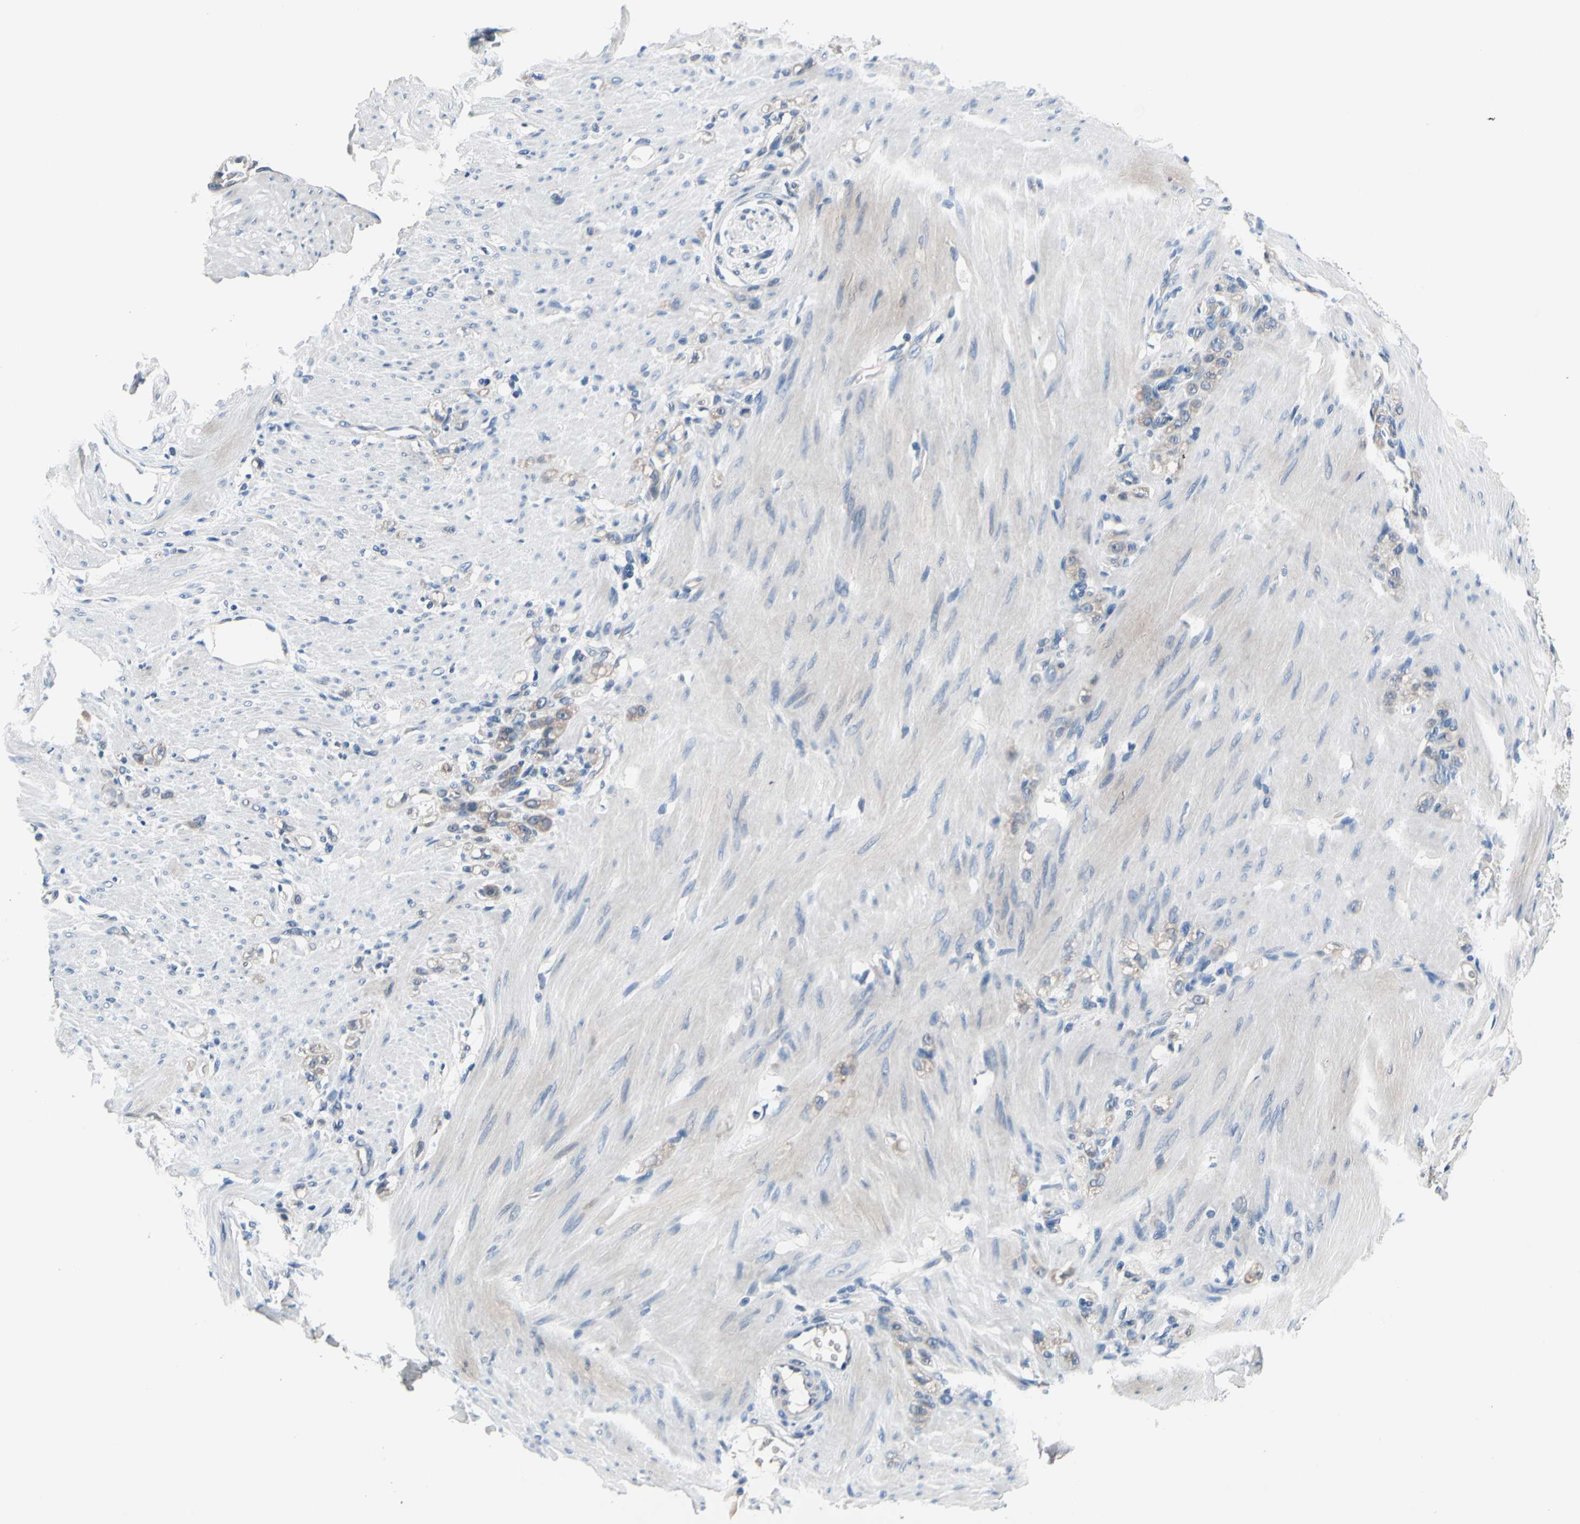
{"staining": {"intensity": "weak", "quantity": "25%-75%", "location": "cytoplasmic/membranous"}, "tissue": "stomach cancer", "cell_type": "Tumor cells", "image_type": "cancer", "snomed": [{"axis": "morphology", "description": "Adenocarcinoma, NOS"}, {"axis": "topography", "description": "Stomach"}], "caption": "This micrograph exhibits stomach cancer (adenocarcinoma) stained with IHC to label a protein in brown. The cytoplasmic/membranous of tumor cells show weak positivity for the protein. Nuclei are counter-stained blue.", "gene": "SELENOK", "patient": {"sex": "male", "age": 82}}